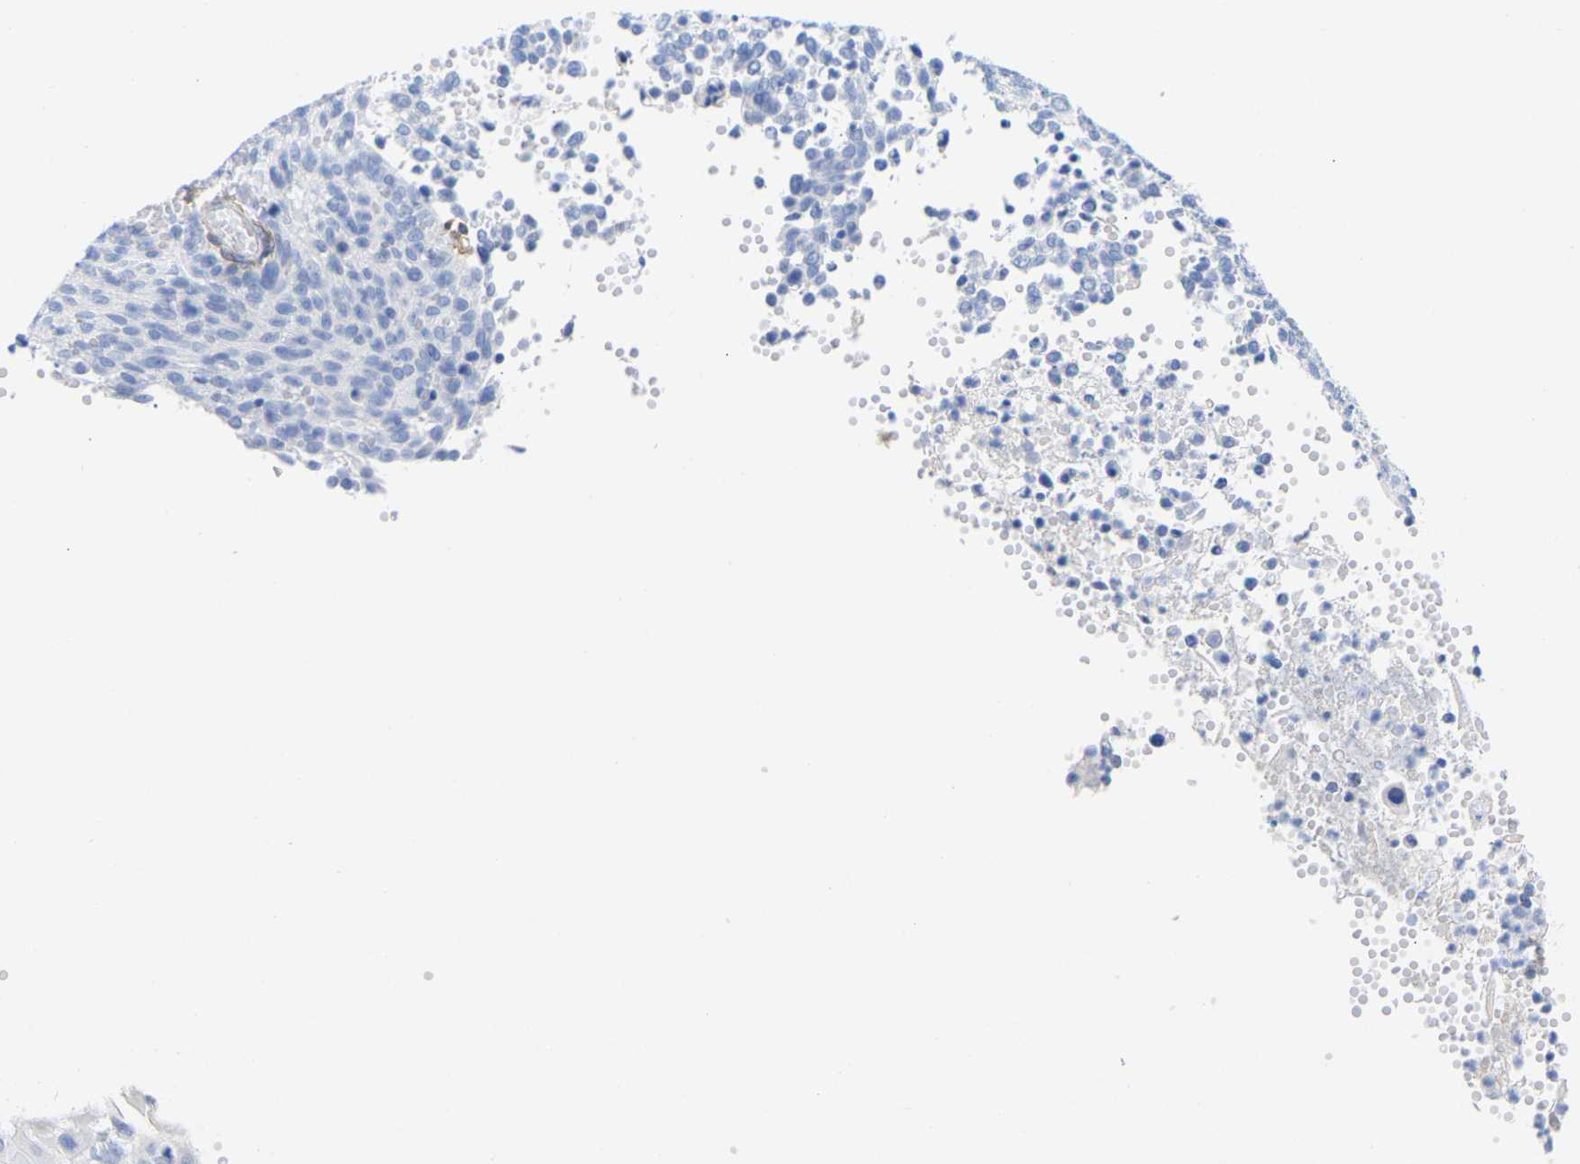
{"staining": {"intensity": "negative", "quantity": "none", "location": "none"}, "tissue": "cervical cancer", "cell_type": "Tumor cells", "image_type": "cancer", "snomed": [{"axis": "morphology", "description": "Squamous cell carcinoma, NOS"}, {"axis": "topography", "description": "Cervix"}], "caption": "Immunohistochemistry (IHC) of cervical cancer demonstrates no staining in tumor cells. (Stains: DAB (3,3'-diaminobenzidine) IHC with hematoxylin counter stain, Microscopy: brightfield microscopy at high magnification).", "gene": "AMPH", "patient": {"sex": "female", "age": 70}}